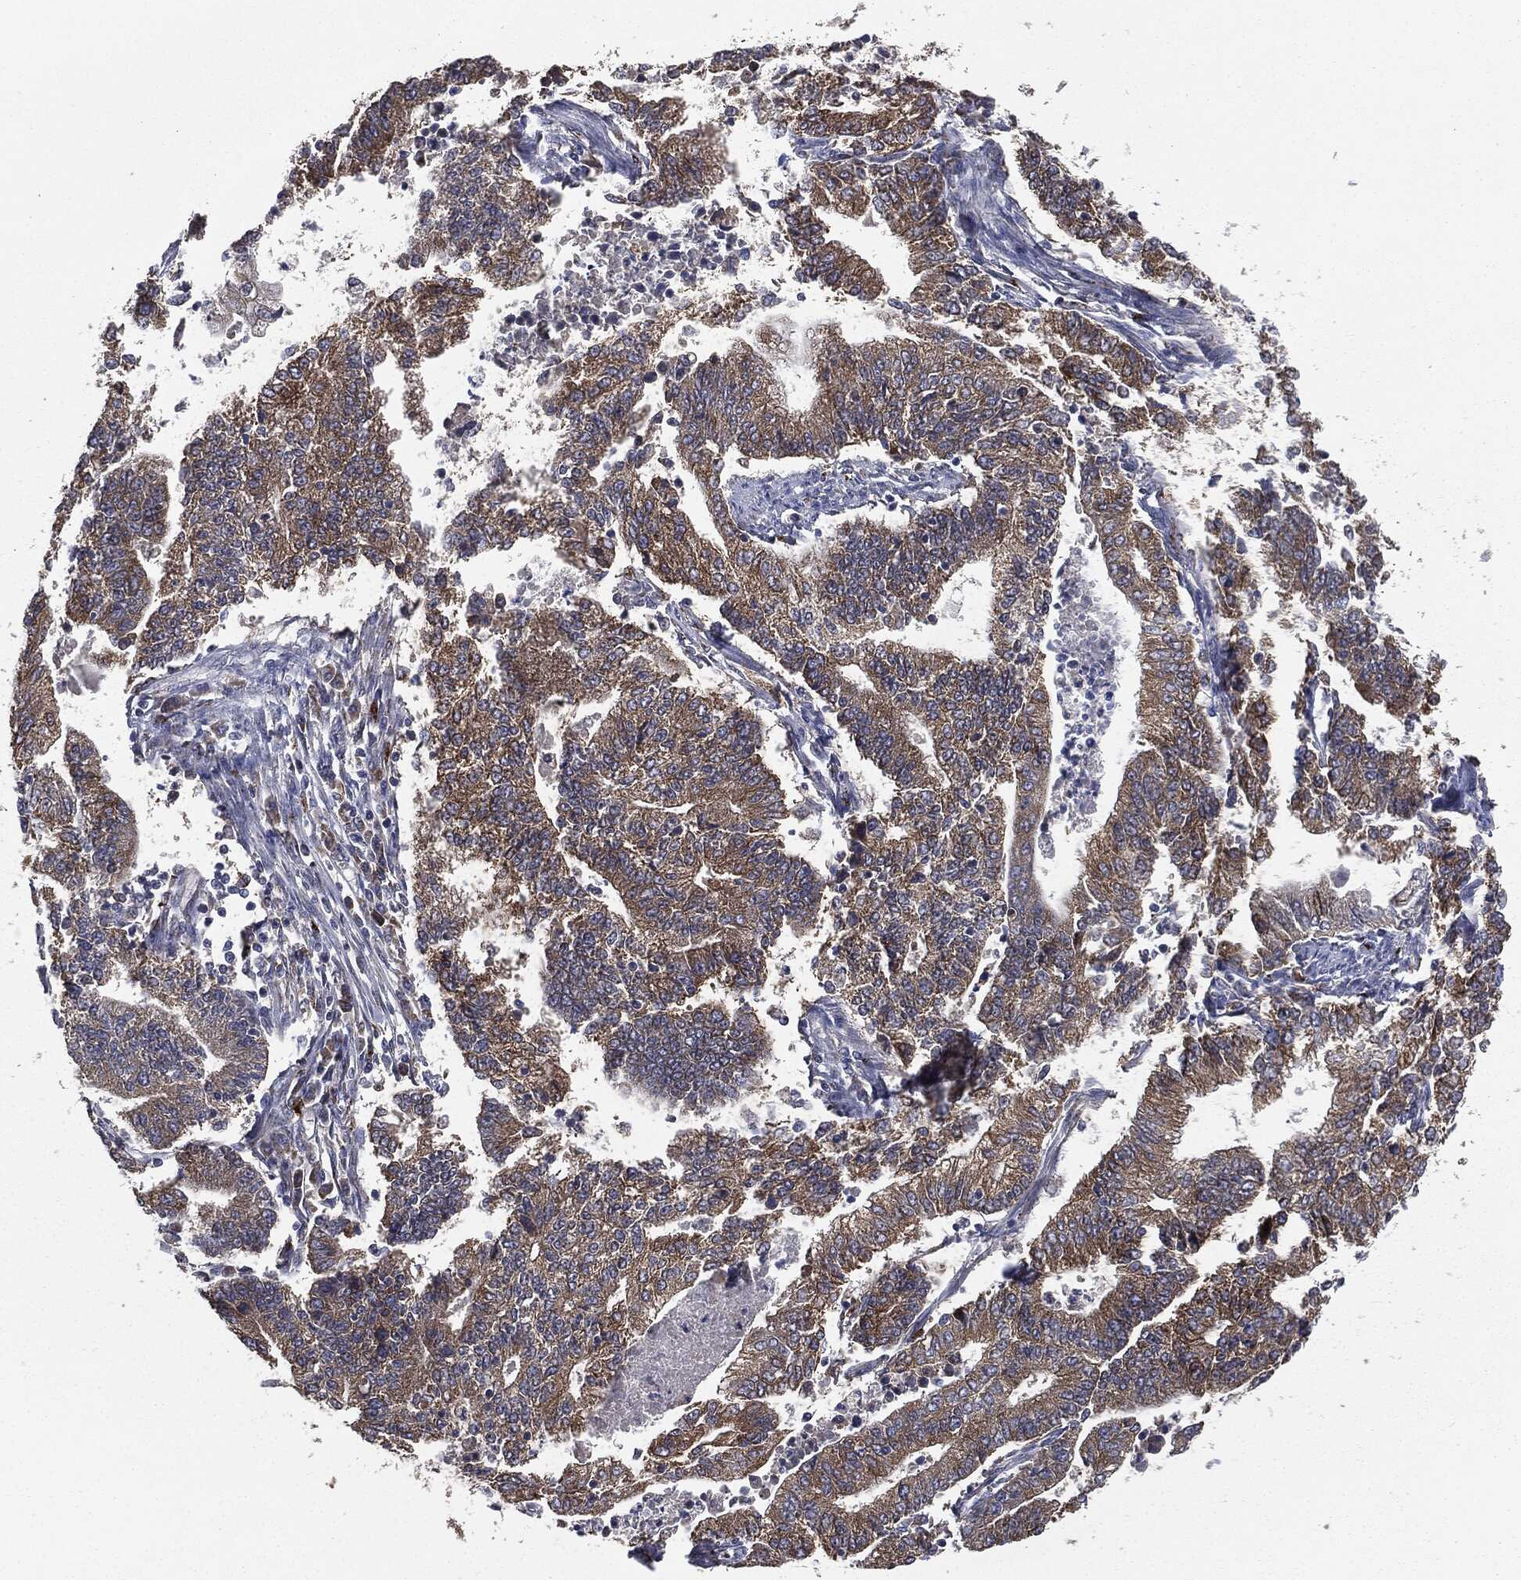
{"staining": {"intensity": "weak", "quantity": ">75%", "location": "cytoplasmic/membranous"}, "tissue": "endometrial cancer", "cell_type": "Tumor cells", "image_type": "cancer", "snomed": [{"axis": "morphology", "description": "Adenocarcinoma, NOS"}, {"axis": "topography", "description": "Uterus"}, {"axis": "topography", "description": "Endometrium"}], "caption": "Tumor cells display low levels of weak cytoplasmic/membranous expression in about >75% of cells in endometrial cancer. (DAB IHC with brightfield microscopy, high magnification).", "gene": "TRMT1L", "patient": {"sex": "female", "age": 54}}